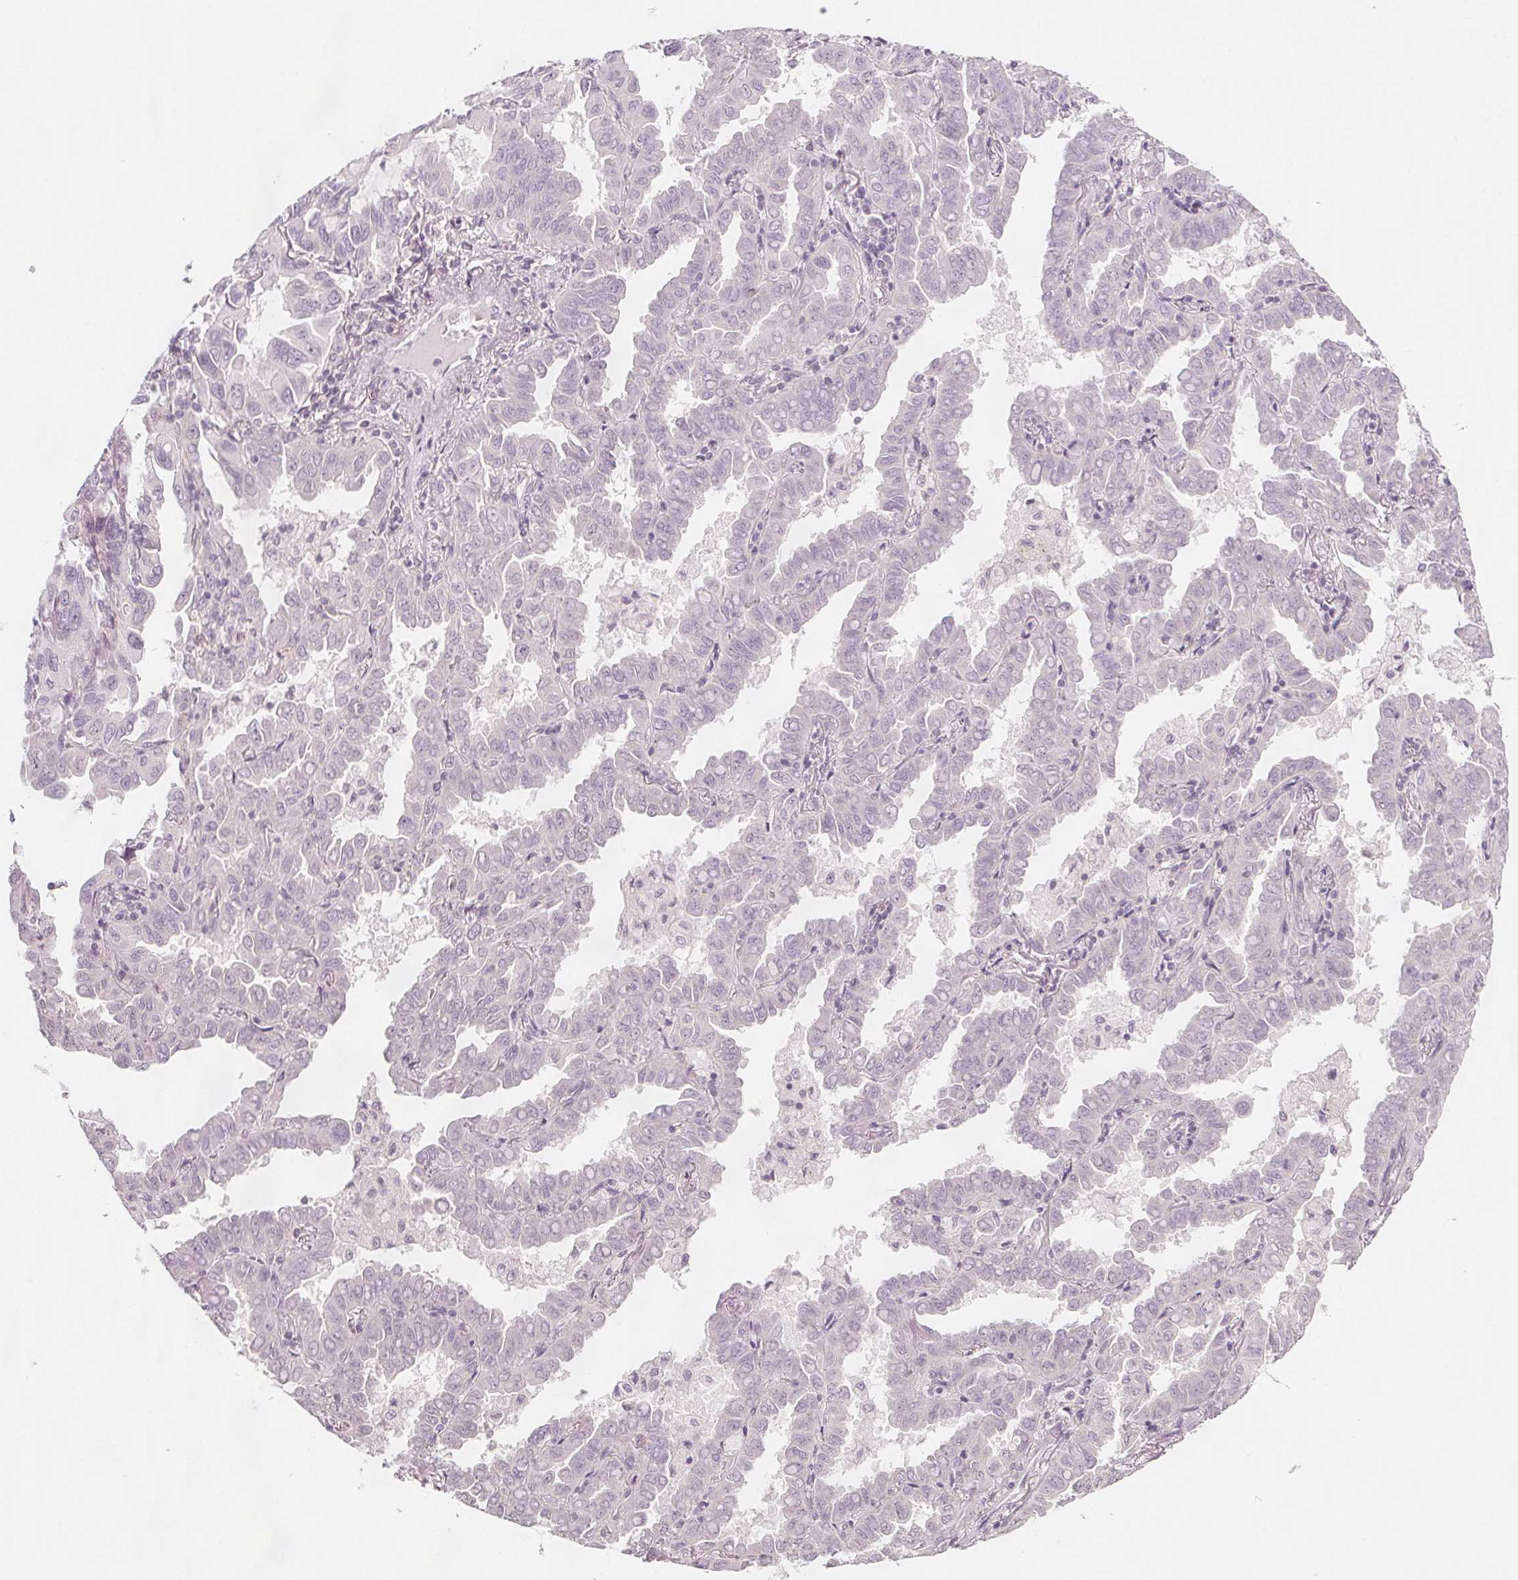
{"staining": {"intensity": "negative", "quantity": "none", "location": "none"}, "tissue": "lung cancer", "cell_type": "Tumor cells", "image_type": "cancer", "snomed": [{"axis": "morphology", "description": "Adenocarcinoma, NOS"}, {"axis": "topography", "description": "Lung"}], "caption": "There is no significant positivity in tumor cells of adenocarcinoma (lung).", "gene": "C1orf167", "patient": {"sex": "male", "age": 64}}